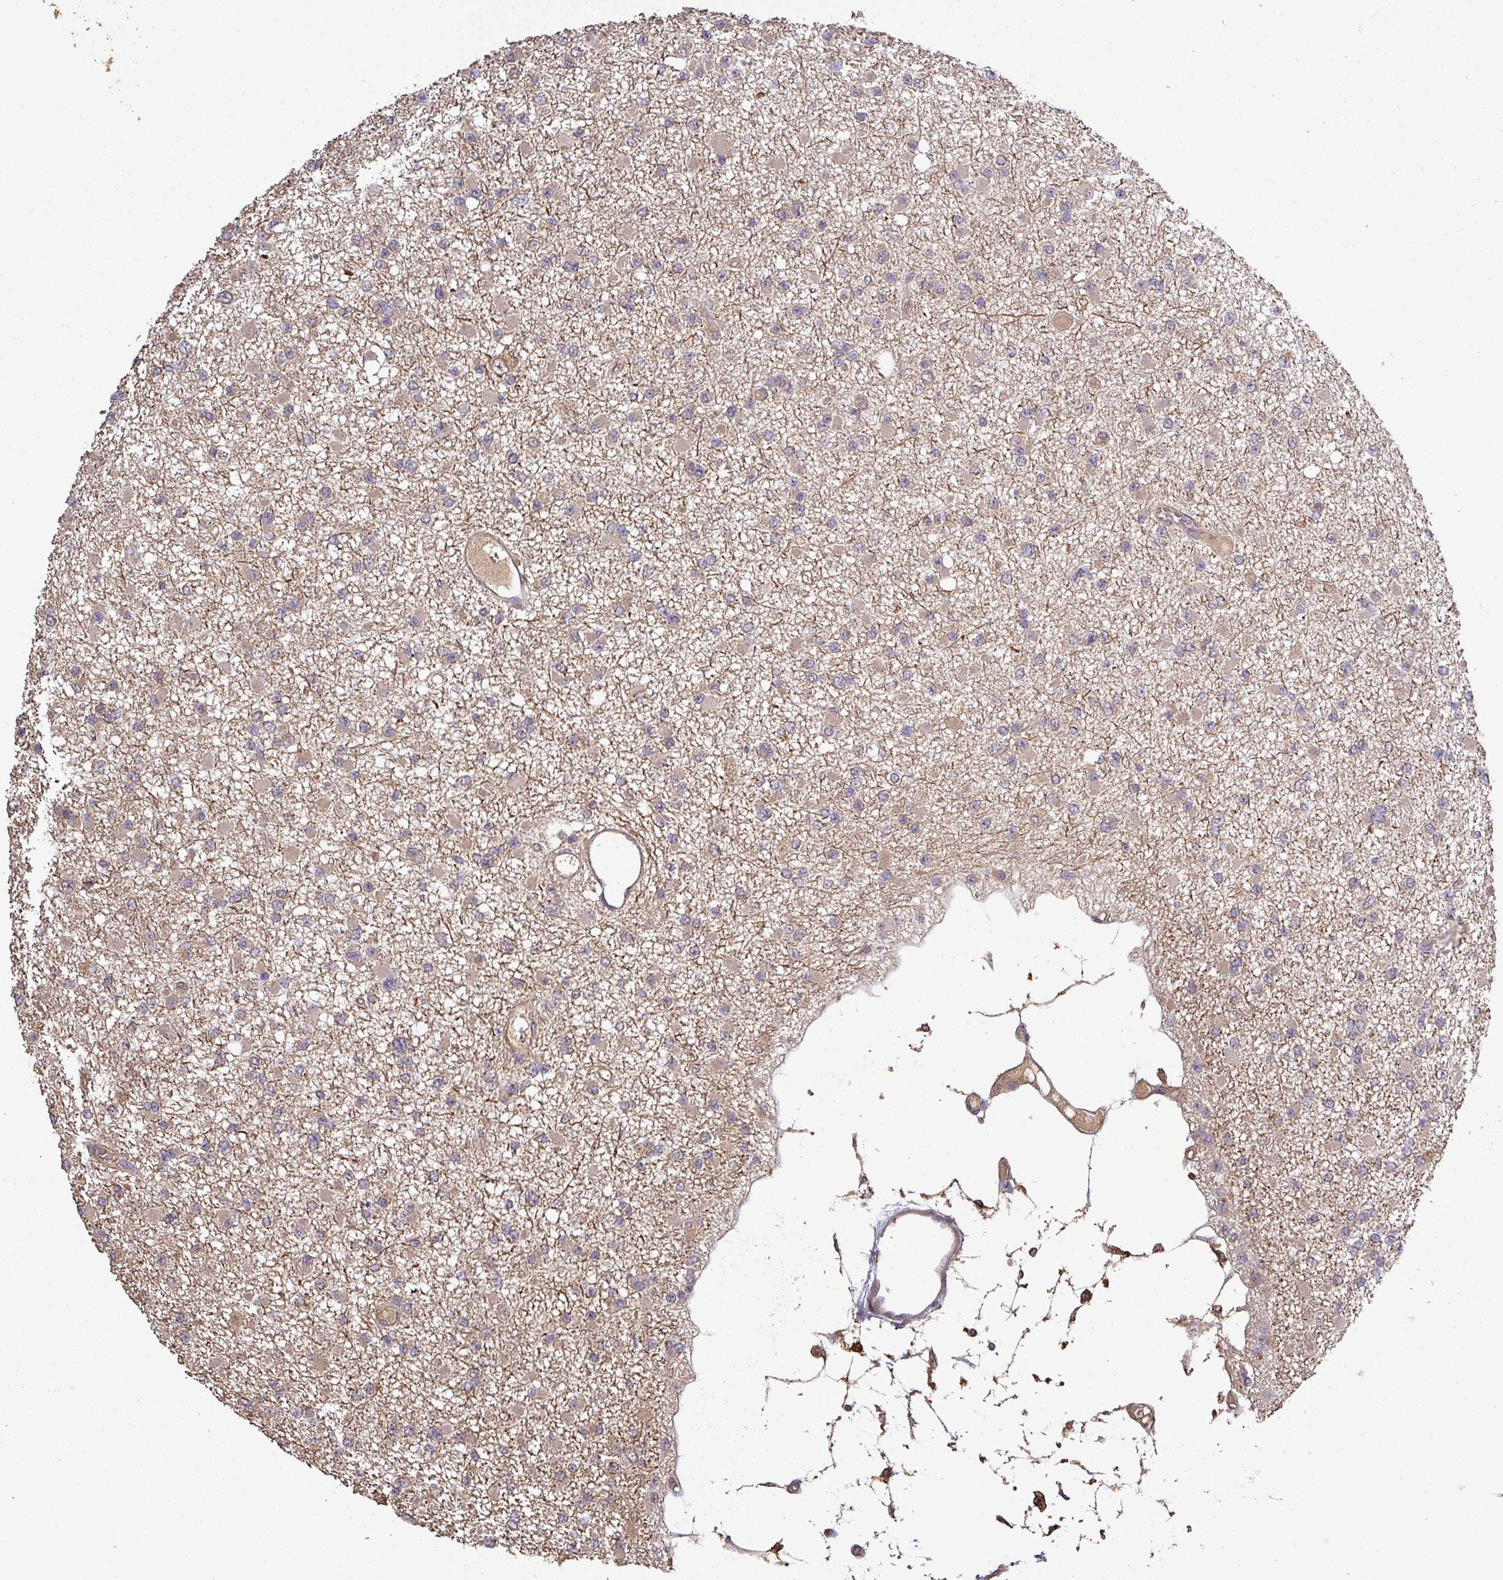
{"staining": {"intensity": "negative", "quantity": "none", "location": "none"}, "tissue": "glioma", "cell_type": "Tumor cells", "image_type": "cancer", "snomed": [{"axis": "morphology", "description": "Glioma, malignant, Low grade"}, {"axis": "topography", "description": "Brain"}], "caption": "This photomicrograph is of low-grade glioma (malignant) stained with IHC to label a protein in brown with the nuclei are counter-stained blue. There is no expression in tumor cells.", "gene": "ISLR", "patient": {"sex": "female", "age": 22}}